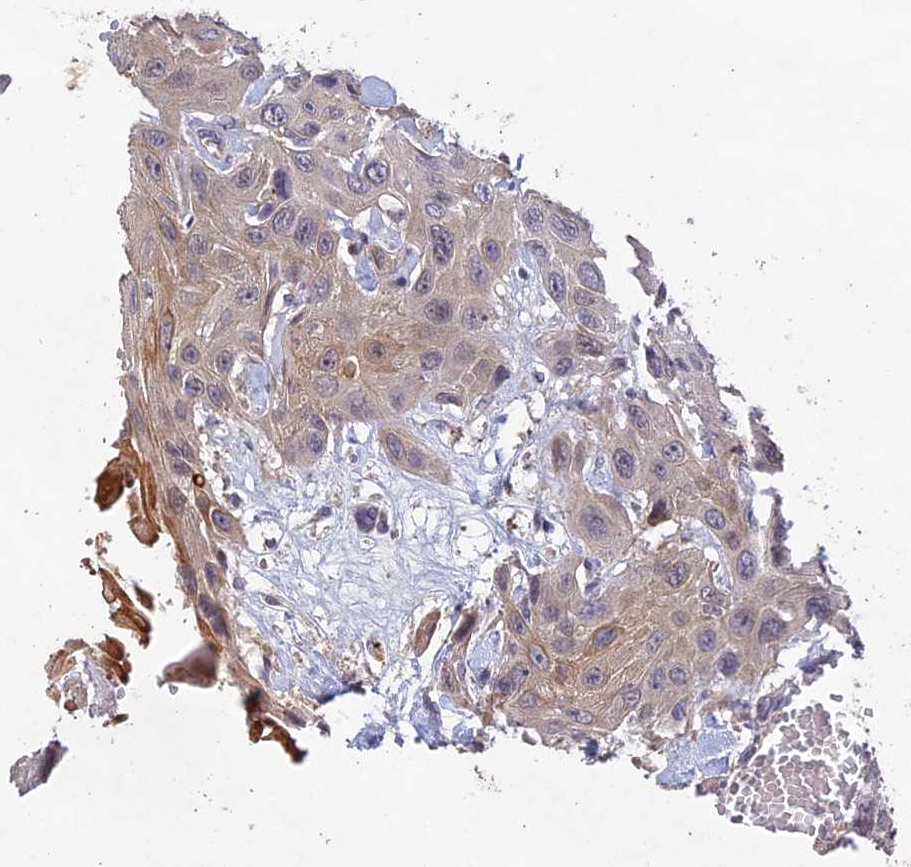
{"staining": {"intensity": "moderate", "quantity": "<25%", "location": "cytoplasmic/membranous"}, "tissue": "head and neck cancer", "cell_type": "Tumor cells", "image_type": "cancer", "snomed": [{"axis": "morphology", "description": "Squamous cell carcinoma, NOS"}, {"axis": "topography", "description": "Head-Neck"}], "caption": "IHC image of human head and neck cancer (squamous cell carcinoma) stained for a protein (brown), which shows low levels of moderate cytoplasmic/membranous positivity in about <25% of tumor cells.", "gene": "NSMCE1", "patient": {"sex": "male", "age": 81}}